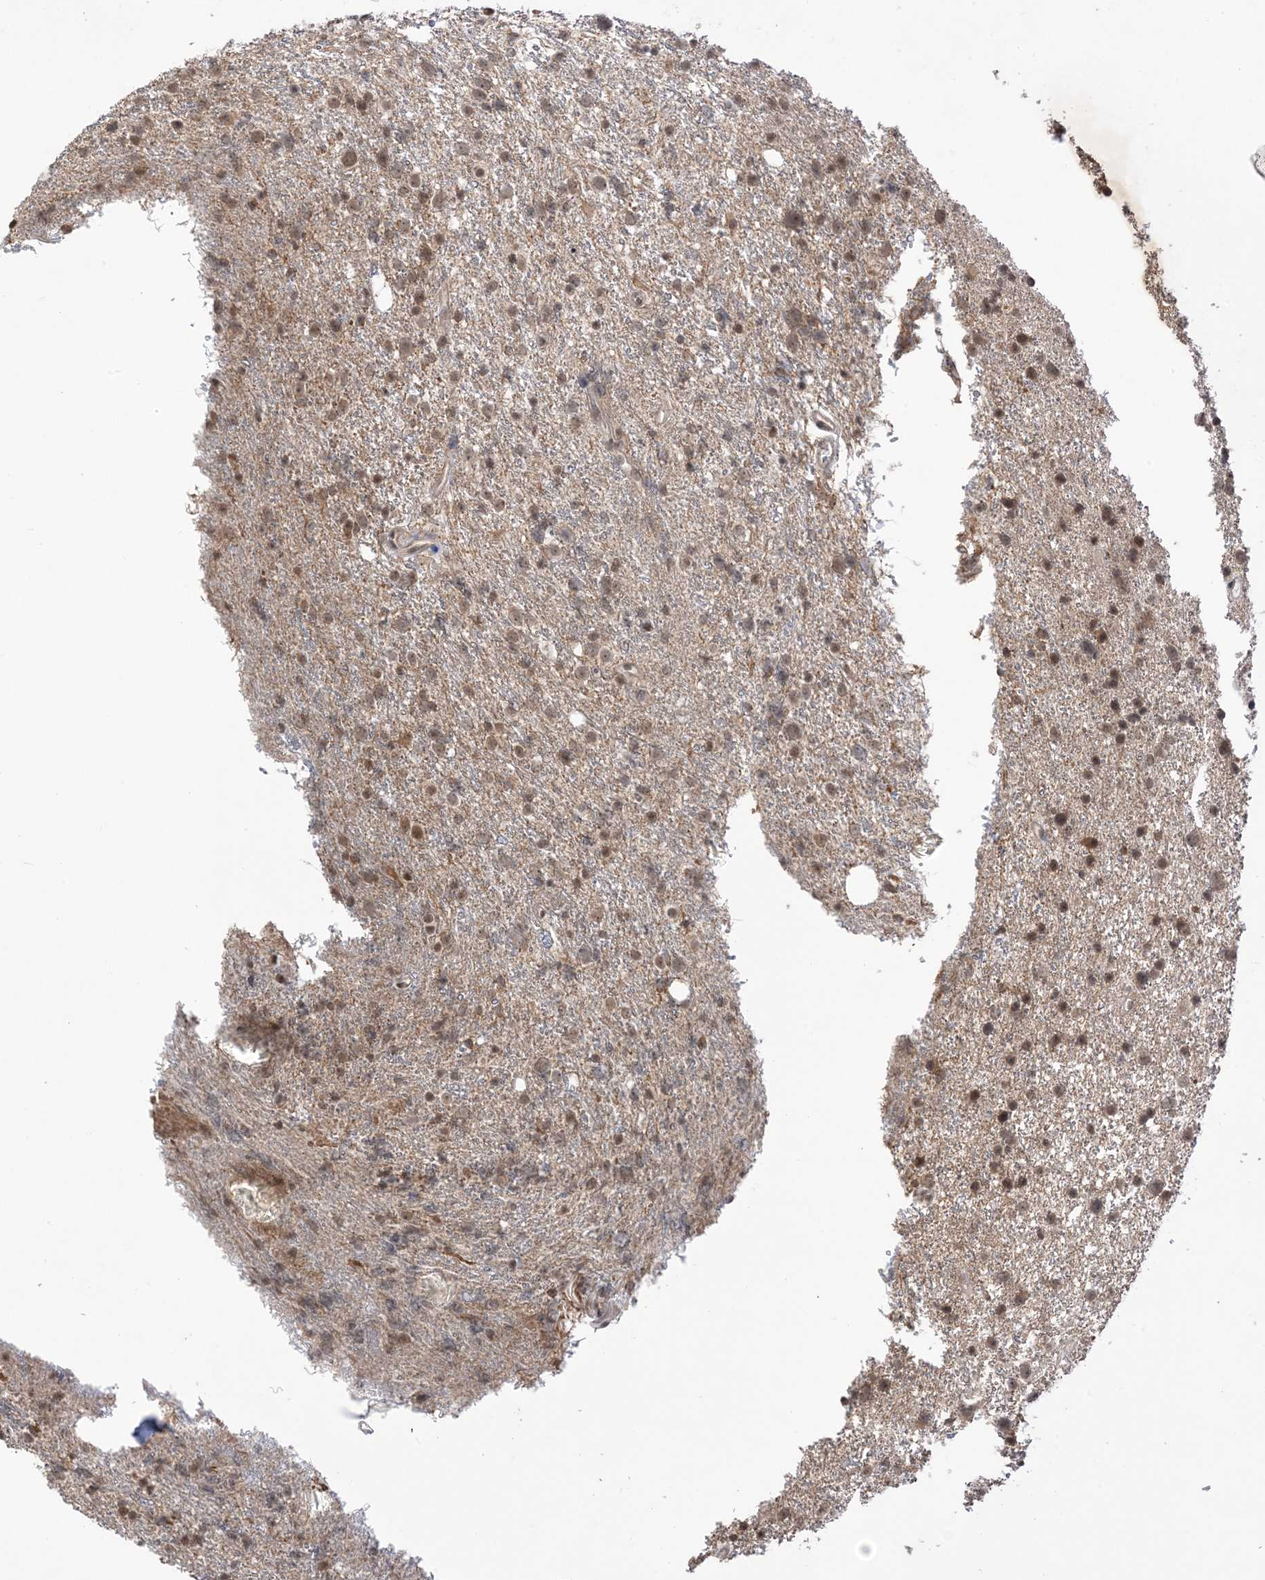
{"staining": {"intensity": "moderate", "quantity": ">75%", "location": "nuclear"}, "tissue": "glioma", "cell_type": "Tumor cells", "image_type": "cancer", "snomed": [{"axis": "morphology", "description": "Glioma, malignant, Low grade"}, {"axis": "topography", "description": "Cerebral cortex"}], "caption": "The image displays staining of malignant glioma (low-grade), revealing moderate nuclear protein expression (brown color) within tumor cells. (IHC, brightfield microscopy, high magnification).", "gene": "RANBP9", "patient": {"sex": "female", "age": 39}}